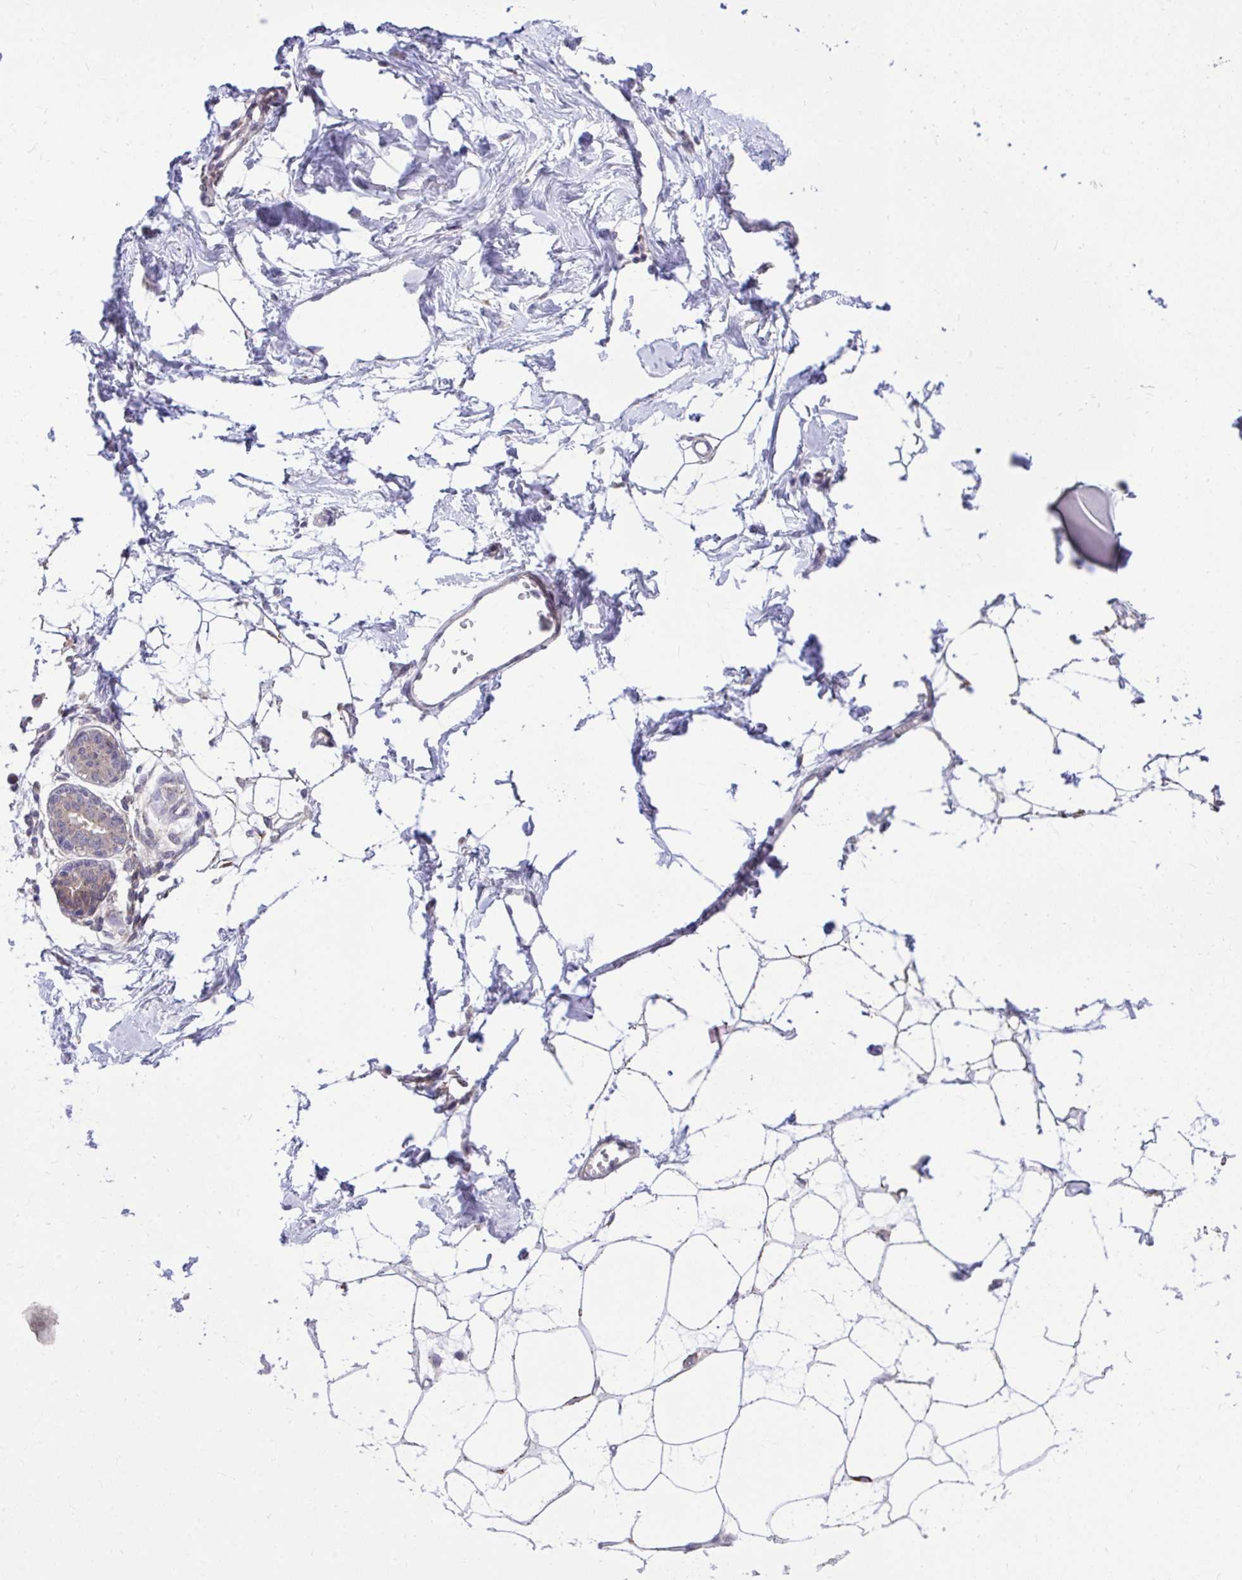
{"staining": {"intensity": "negative", "quantity": "none", "location": "none"}, "tissue": "breast", "cell_type": "Adipocytes", "image_type": "normal", "snomed": [{"axis": "morphology", "description": "Normal tissue, NOS"}, {"axis": "topography", "description": "Breast"}], "caption": "The immunohistochemistry (IHC) micrograph has no significant staining in adipocytes of breast.", "gene": "CEACAM18", "patient": {"sex": "female", "age": 45}}